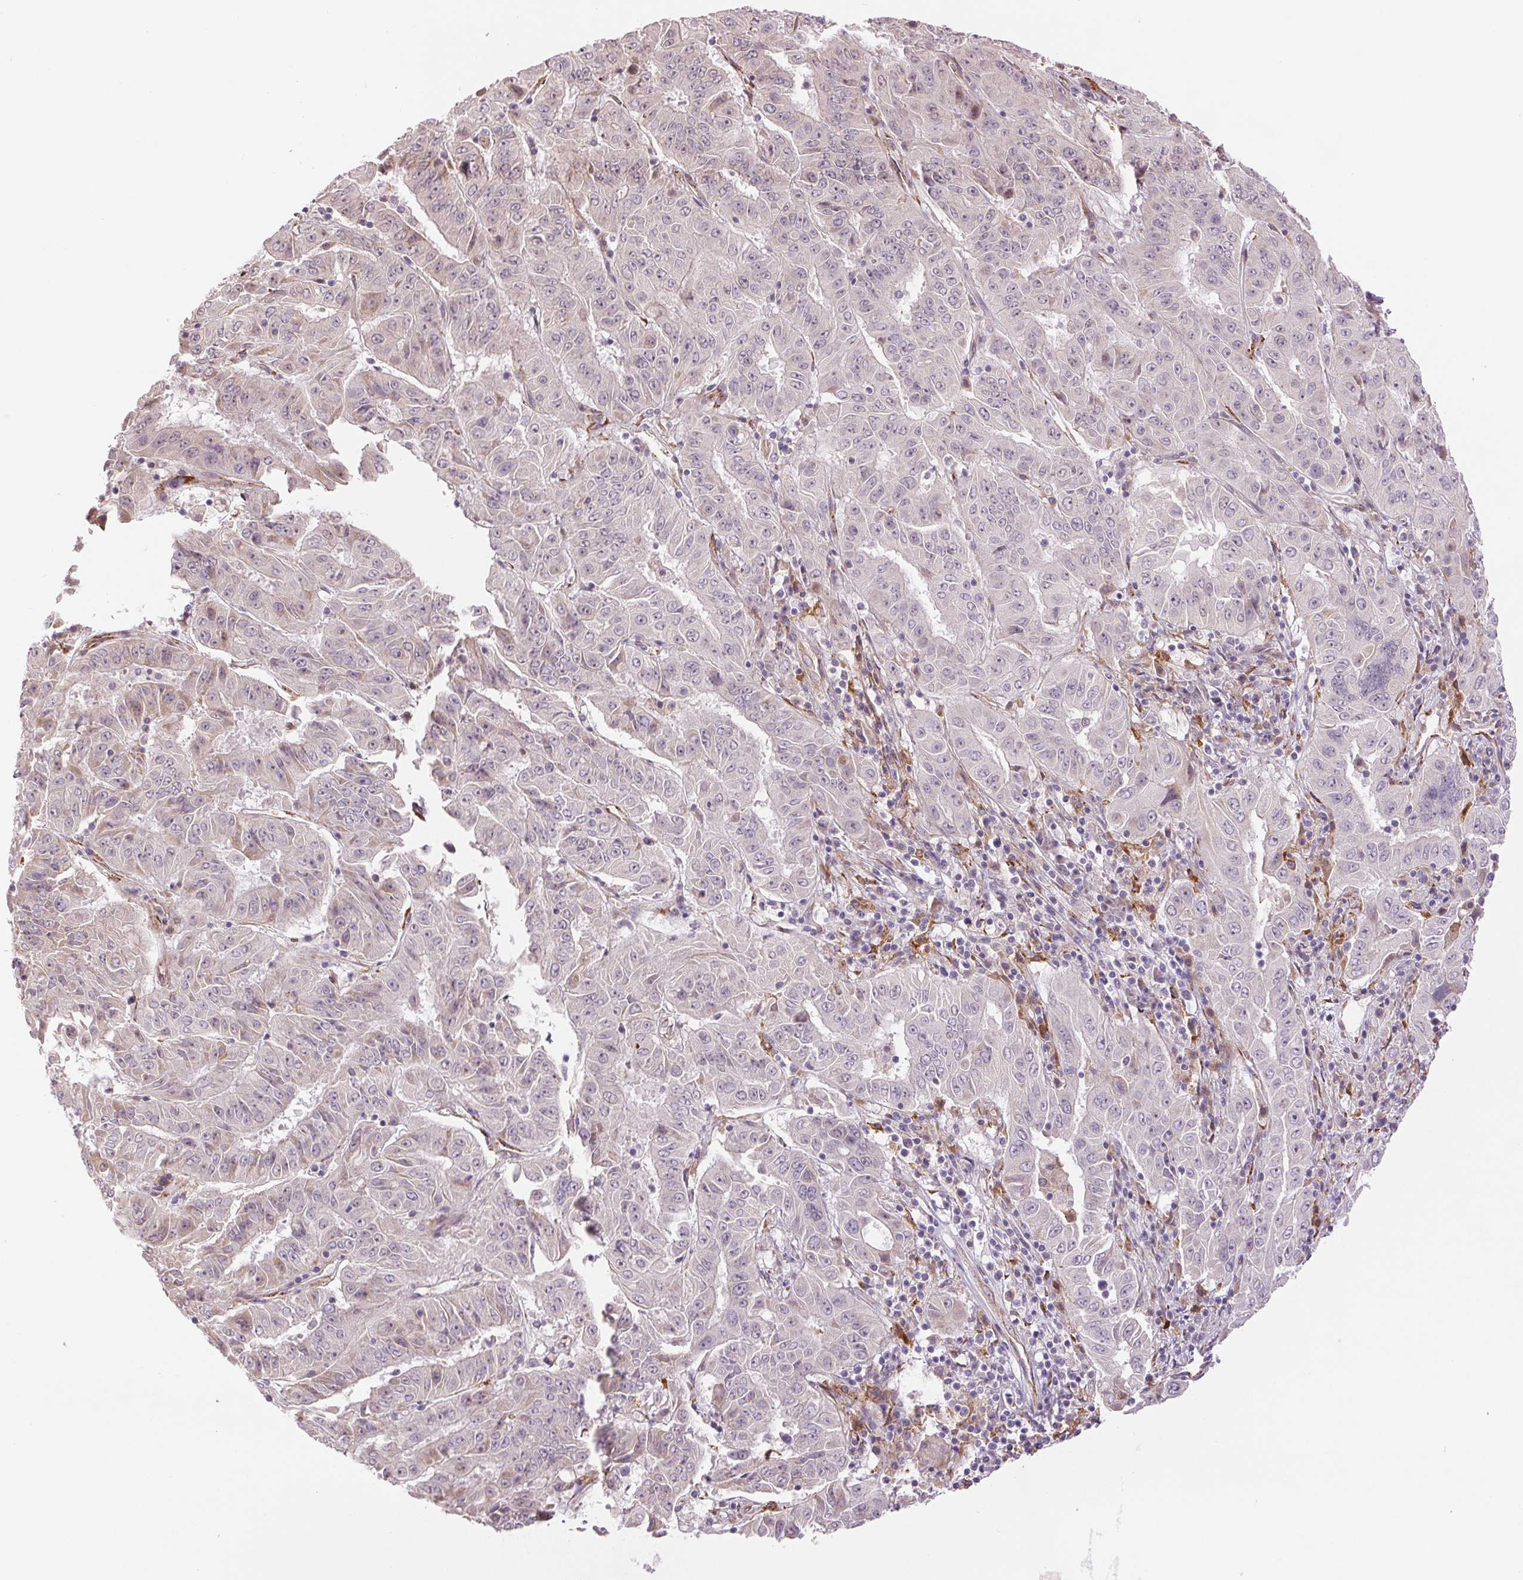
{"staining": {"intensity": "negative", "quantity": "none", "location": "none"}, "tissue": "pancreatic cancer", "cell_type": "Tumor cells", "image_type": "cancer", "snomed": [{"axis": "morphology", "description": "Adenocarcinoma, NOS"}, {"axis": "topography", "description": "Pancreas"}], "caption": "The histopathology image exhibits no staining of tumor cells in adenocarcinoma (pancreatic).", "gene": "METTL17", "patient": {"sex": "male", "age": 63}}